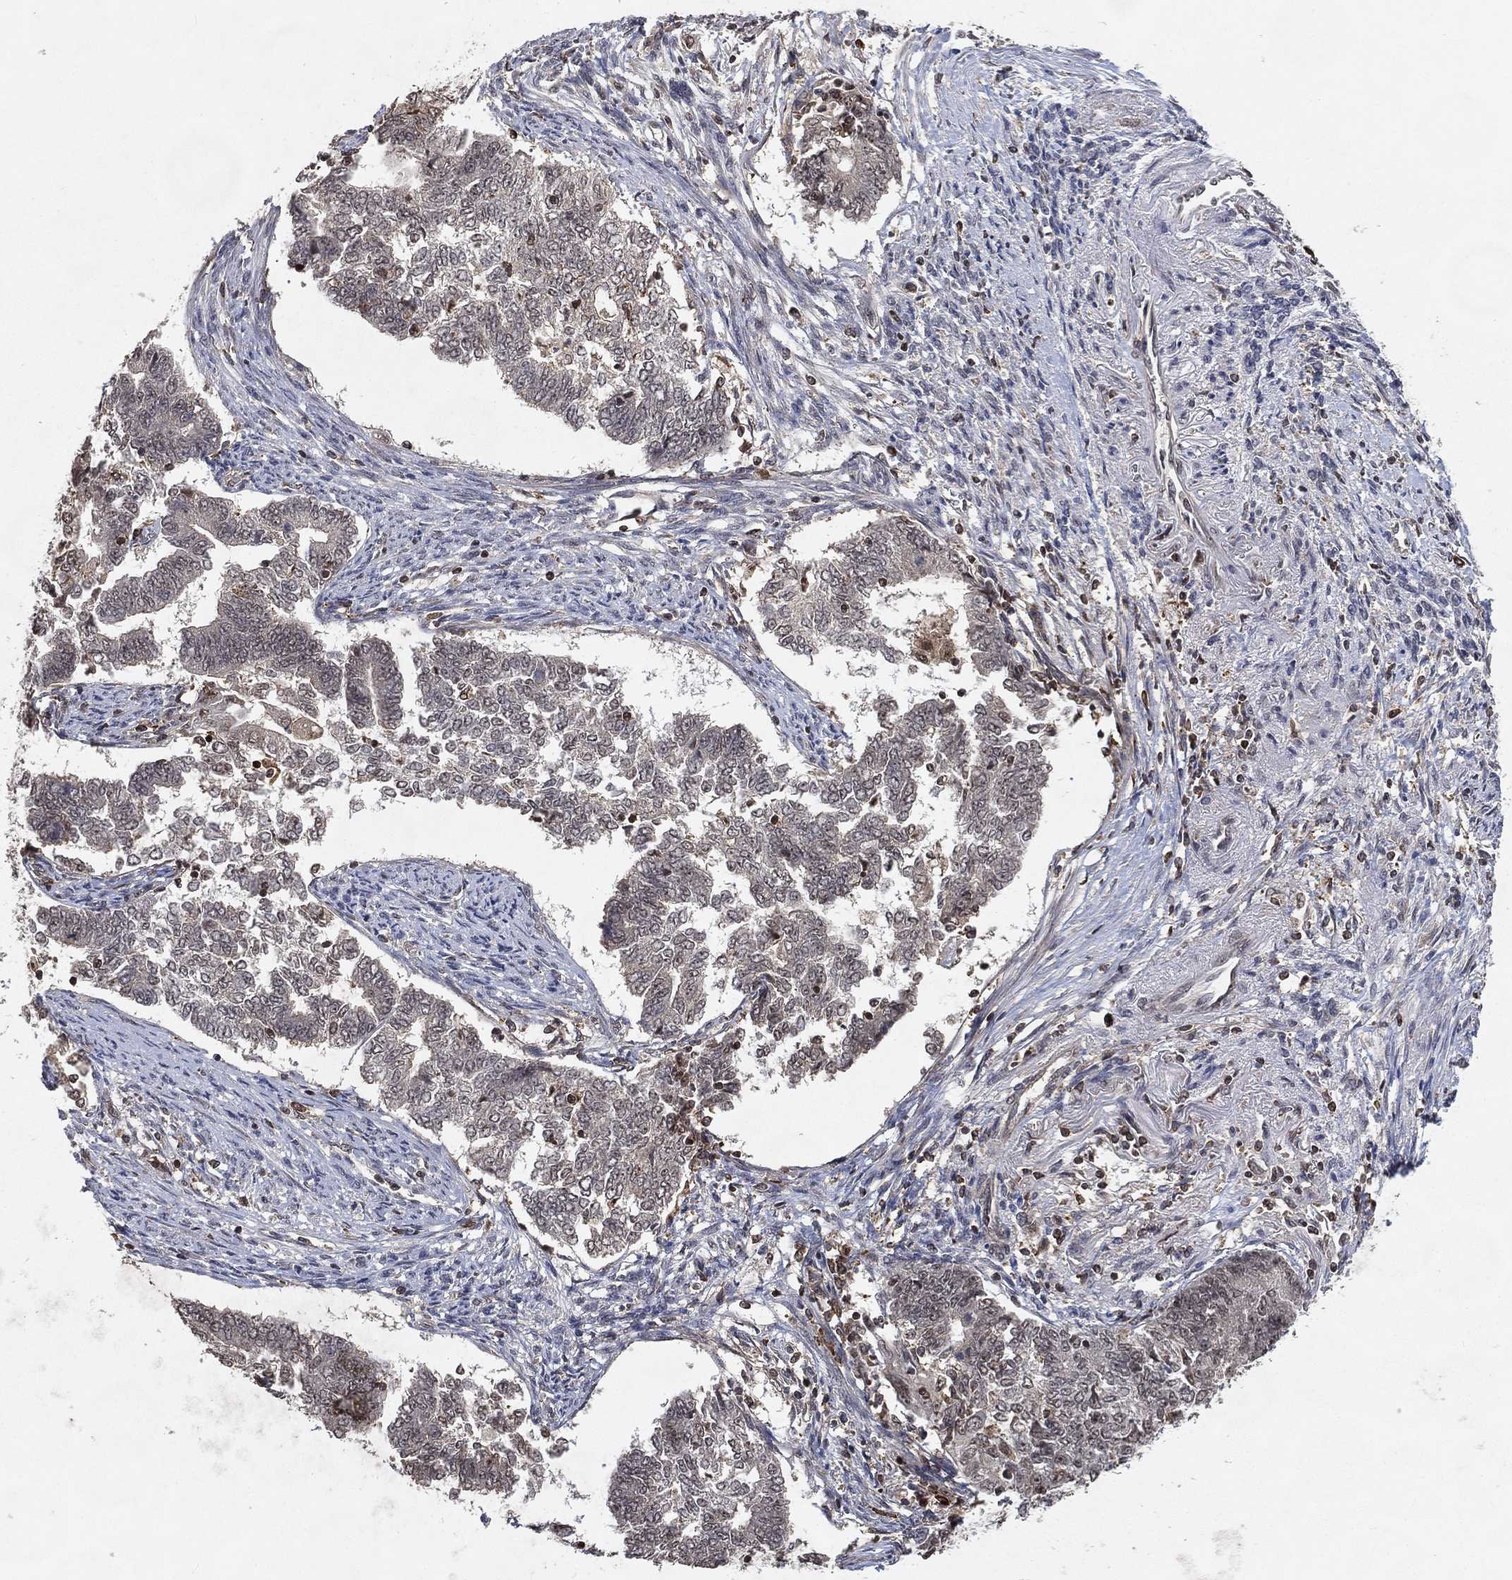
{"staining": {"intensity": "negative", "quantity": "none", "location": "none"}, "tissue": "endometrial cancer", "cell_type": "Tumor cells", "image_type": "cancer", "snomed": [{"axis": "morphology", "description": "Adenocarcinoma, NOS"}, {"axis": "topography", "description": "Endometrium"}], "caption": "This is an immunohistochemistry (IHC) micrograph of human endometrial cancer. There is no staining in tumor cells.", "gene": "WDR26", "patient": {"sex": "female", "age": 65}}